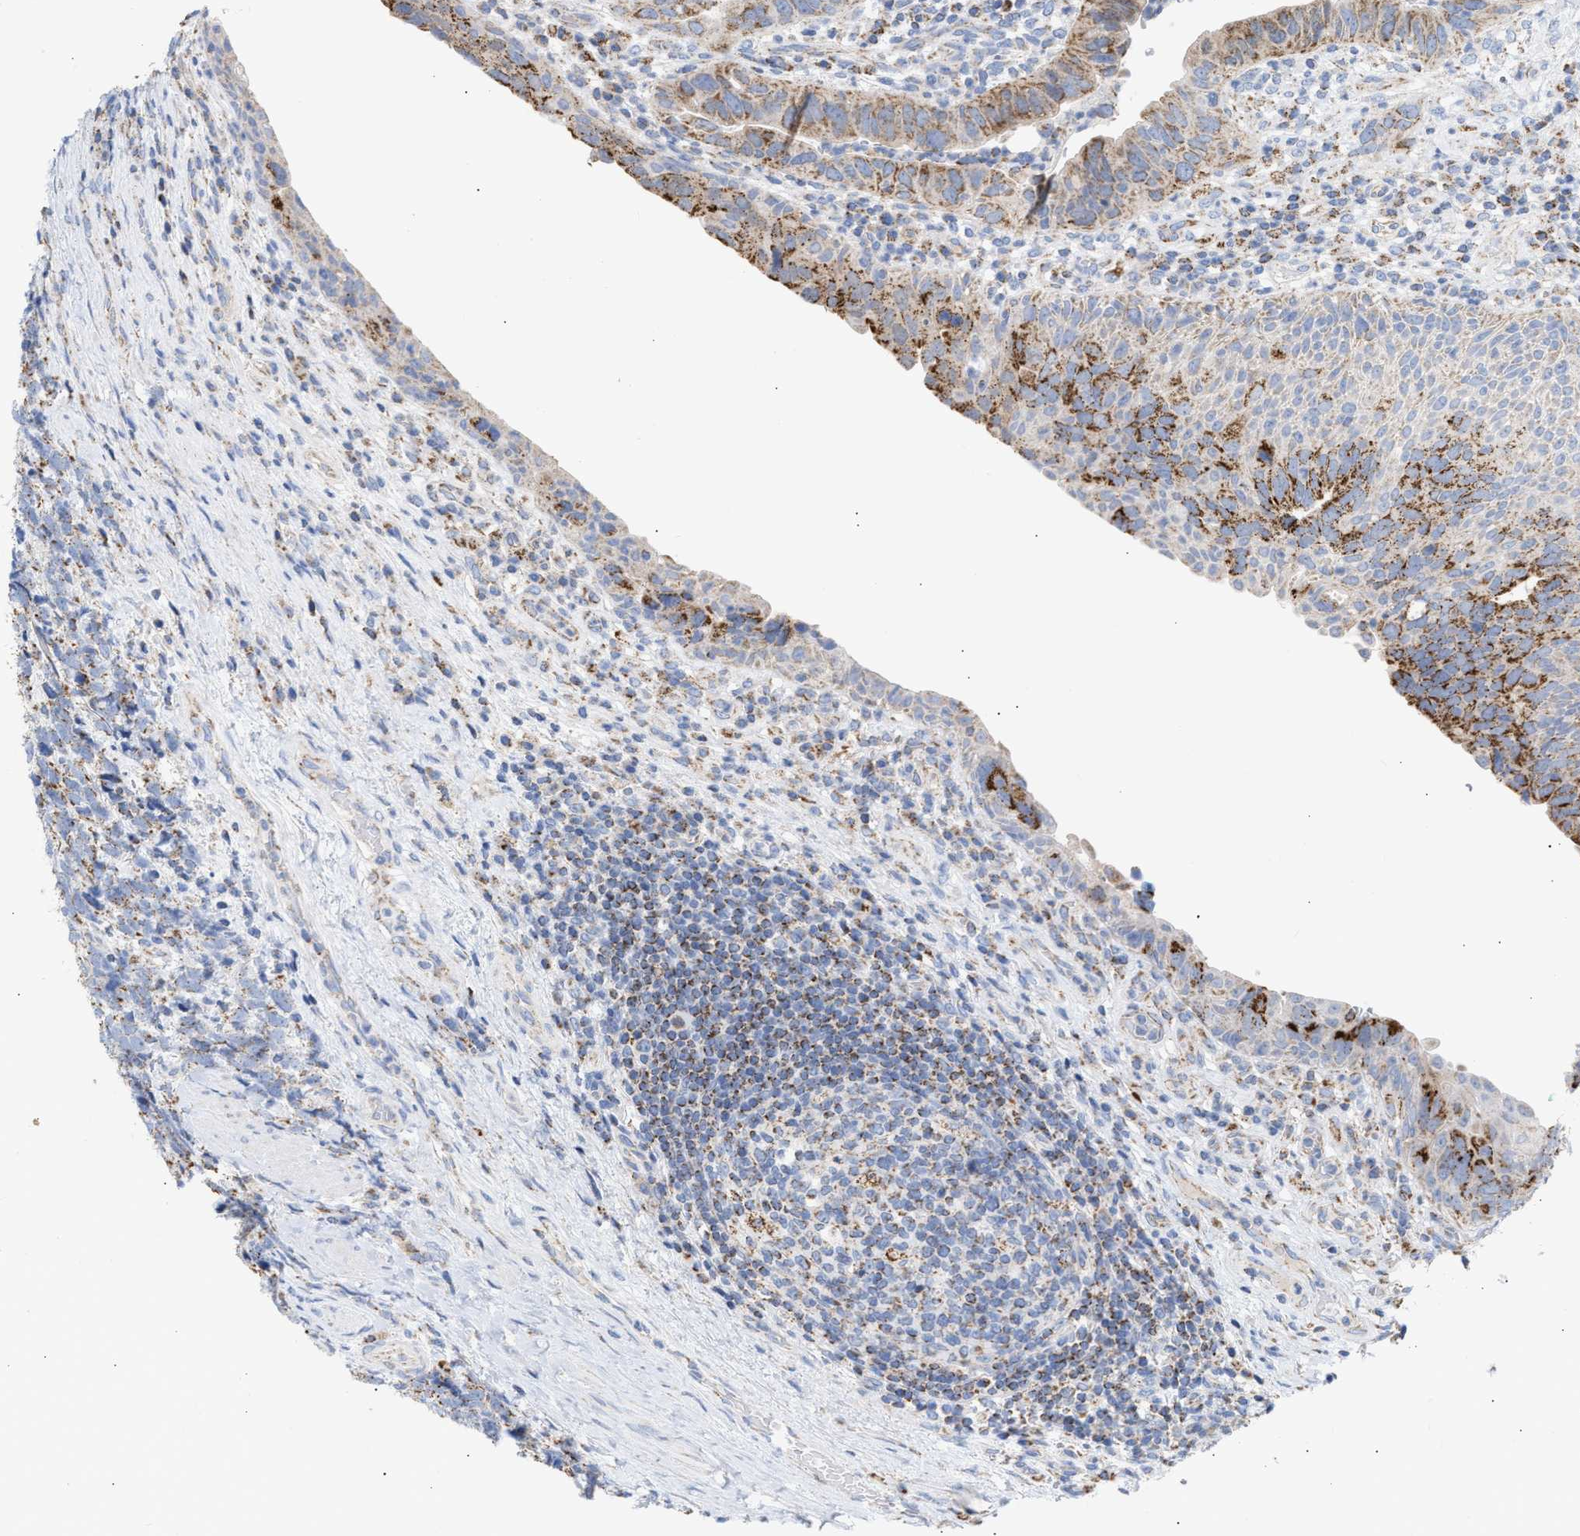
{"staining": {"intensity": "moderate", "quantity": ">75%", "location": "cytoplasmic/membranous"}, "tissue": "urothelial cancer", "cell_type": "Tumor cells", "image_type": "cancer", "snomed": [{"axis": "morphology", "description": "Urothelial carcinoma, High grade"}, {"axis": "topography", "description": "Urinary bladder"}], "caption": "An image of urothelial carcinoma (high-grade) stained for a protein reveals moderate cytoplasmic/membranous brown staining in tumor cells.", "gene": "ACOT13", "patient": {"sex": "female", "age": 82}}